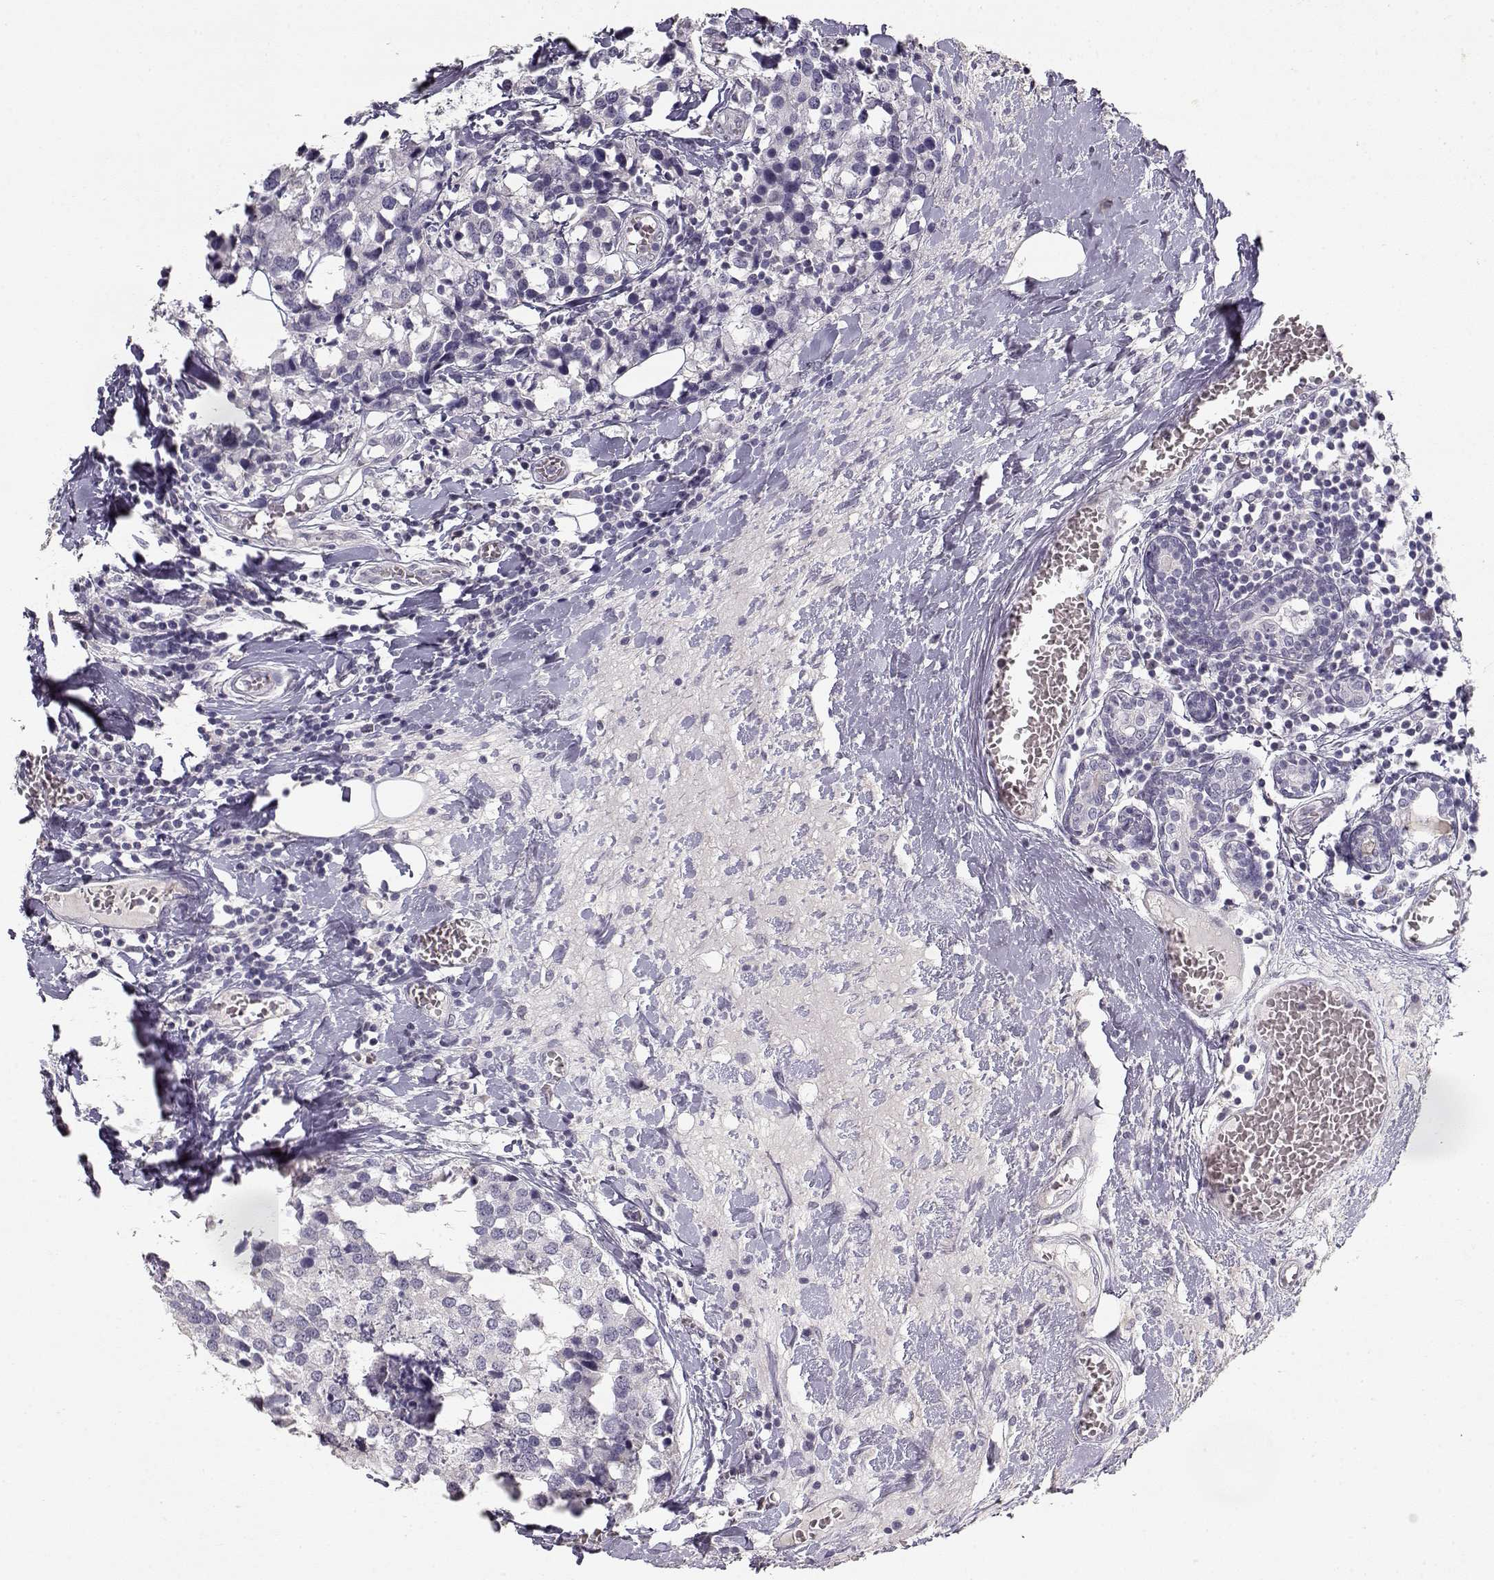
{"staining": {"intensity": "negative", "quantity": "none", "location": "none"}, "tissue": "breast cancer", "cell_type": "Tumor cells", "image_type": "cancer", "snomed": [{"axis": "morphology", "description": "Lobular carcinoma"}, {"axis": "topography", "description": "Breast"}], "caption": "This is an immunohistochemistry (IHC) image of human lobular carcinoma (breast). There is no expression in tumor cells.", "gene": "TPH2", "patient": {"sex": "female", "age": 59}}